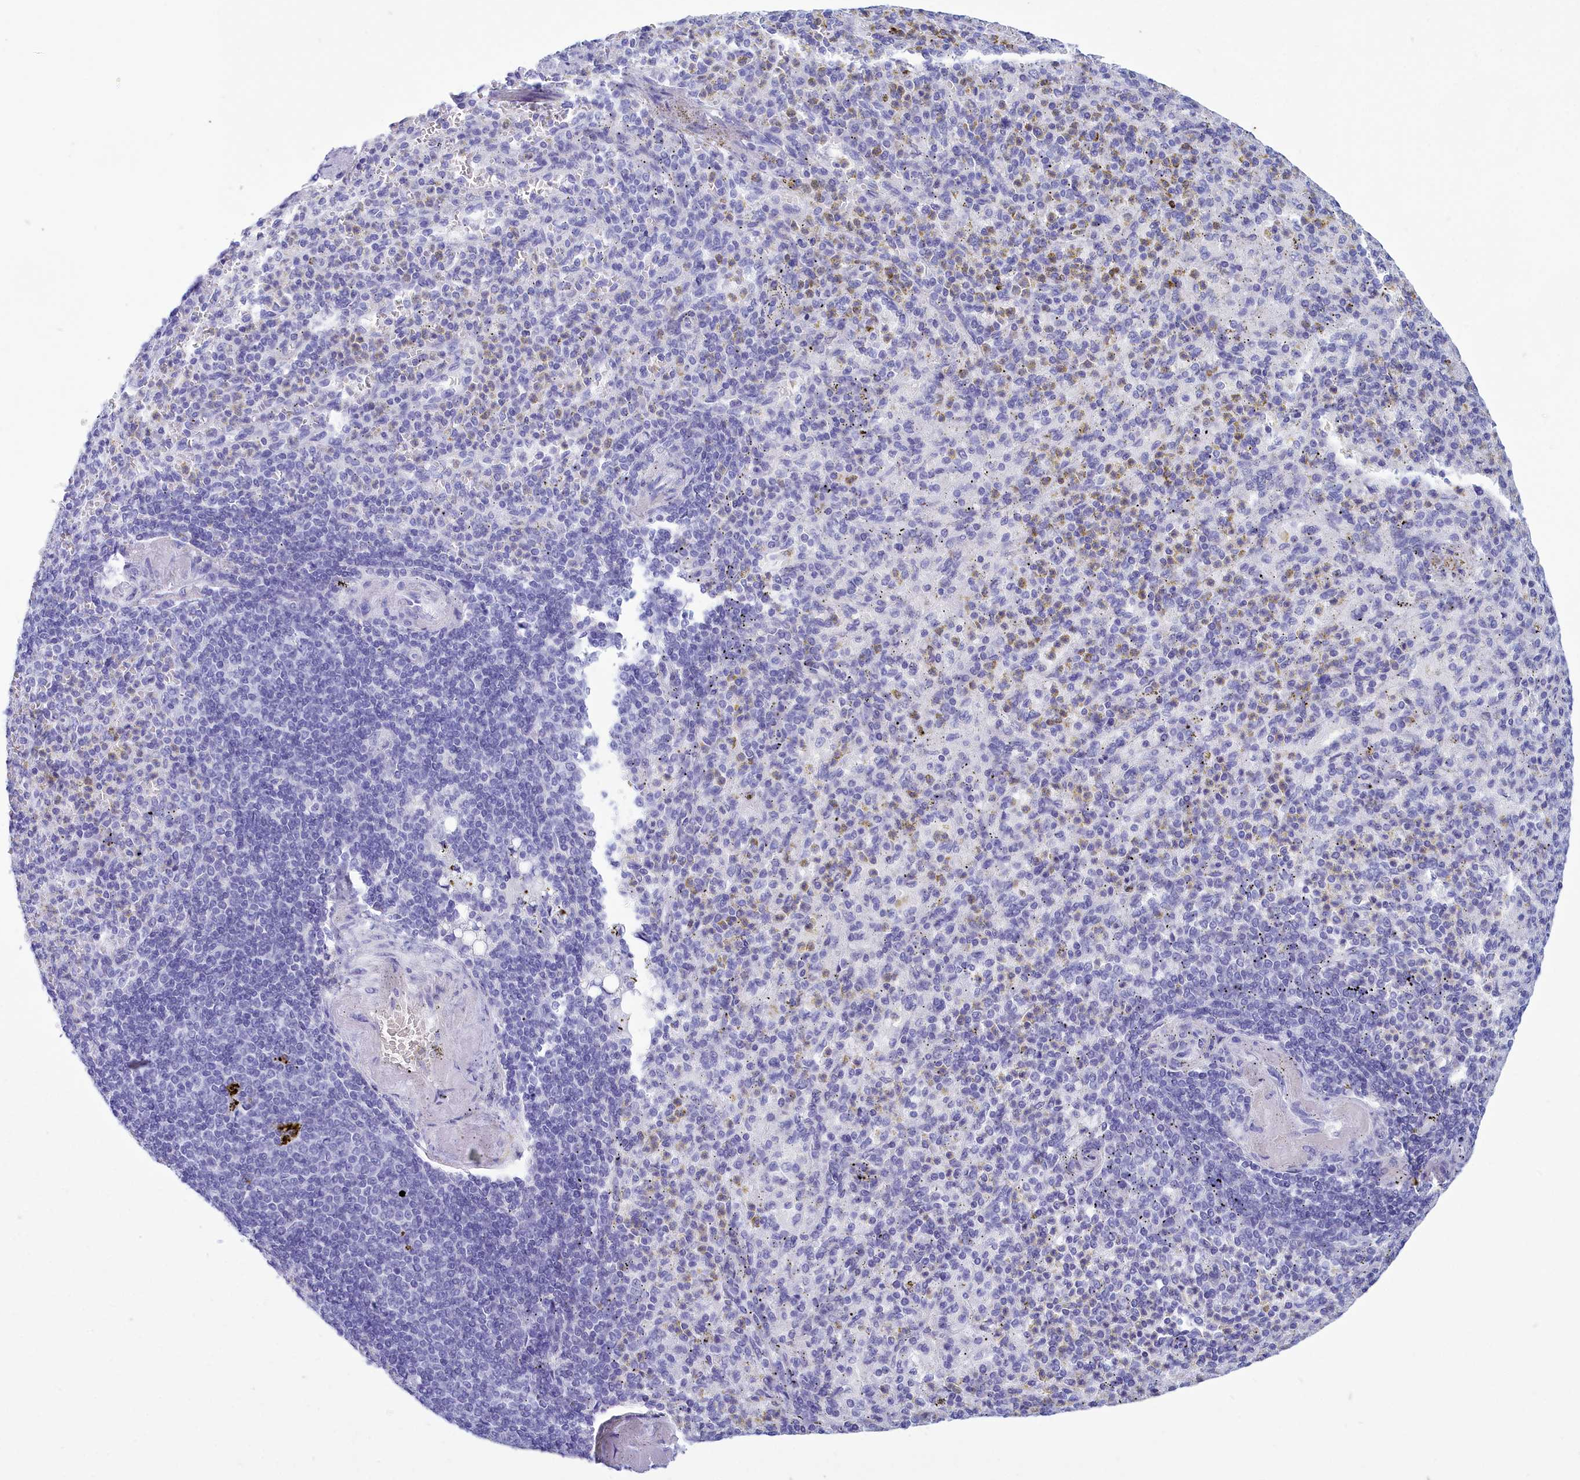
{"staining": {"intensity": "negative", "quantity": "none", "location": "none"}, "tissue": "spleen", "cell_type": "Cells in red pulp", "image_type": "normal", "snomed": [{"axis": "morphology", "description": "Normal tissue, NOS"}, {"axis": "topography", "description": "Spleen"}], "caption": "Cells in red pulp show no significant positivity in unremarkable spleen. (DAB IHC with hematoxylin counter stain).", "gene": "TMEM97", "patient": {"sex": "female", "age": 74}}